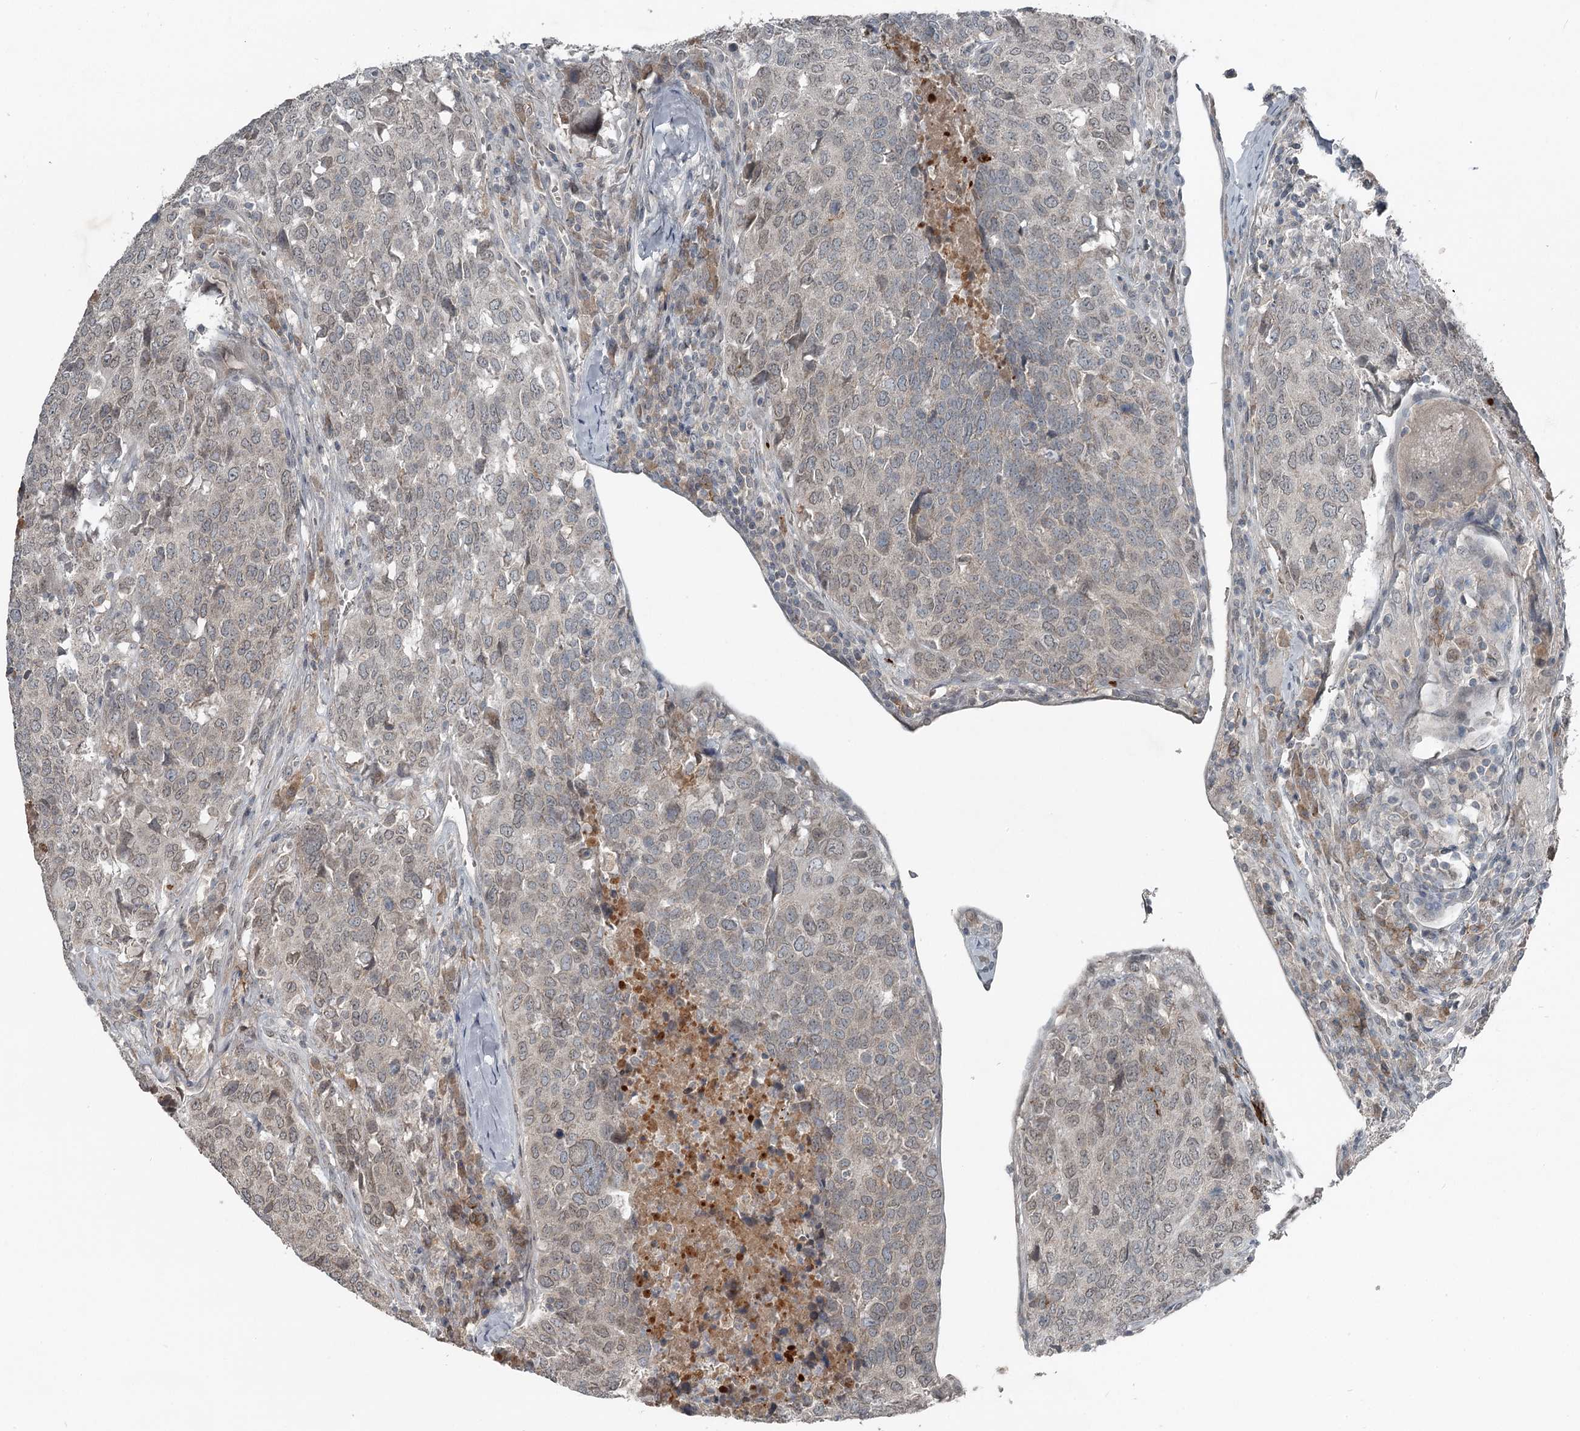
{"staining": {"intensity": "weak", "quantity": "<25%", "location": "nuclear"}, "tissue": "head and neck cancer", "cell_type": "Tumor cells", "image_type": "cancer", "snomed": [{"axis": "morphology", "description": "Squamous cell carcinoma, NOS"}, {"axis": "topography", "description": "Head-Neck"}], "caption": "This is an immunohistochemistry (IHC) histopathology image of human head and neck cancer. There is no expression in tumor cells.", "gene": "SLC39A8", "patient": {"sex": "male", "age": 66}}